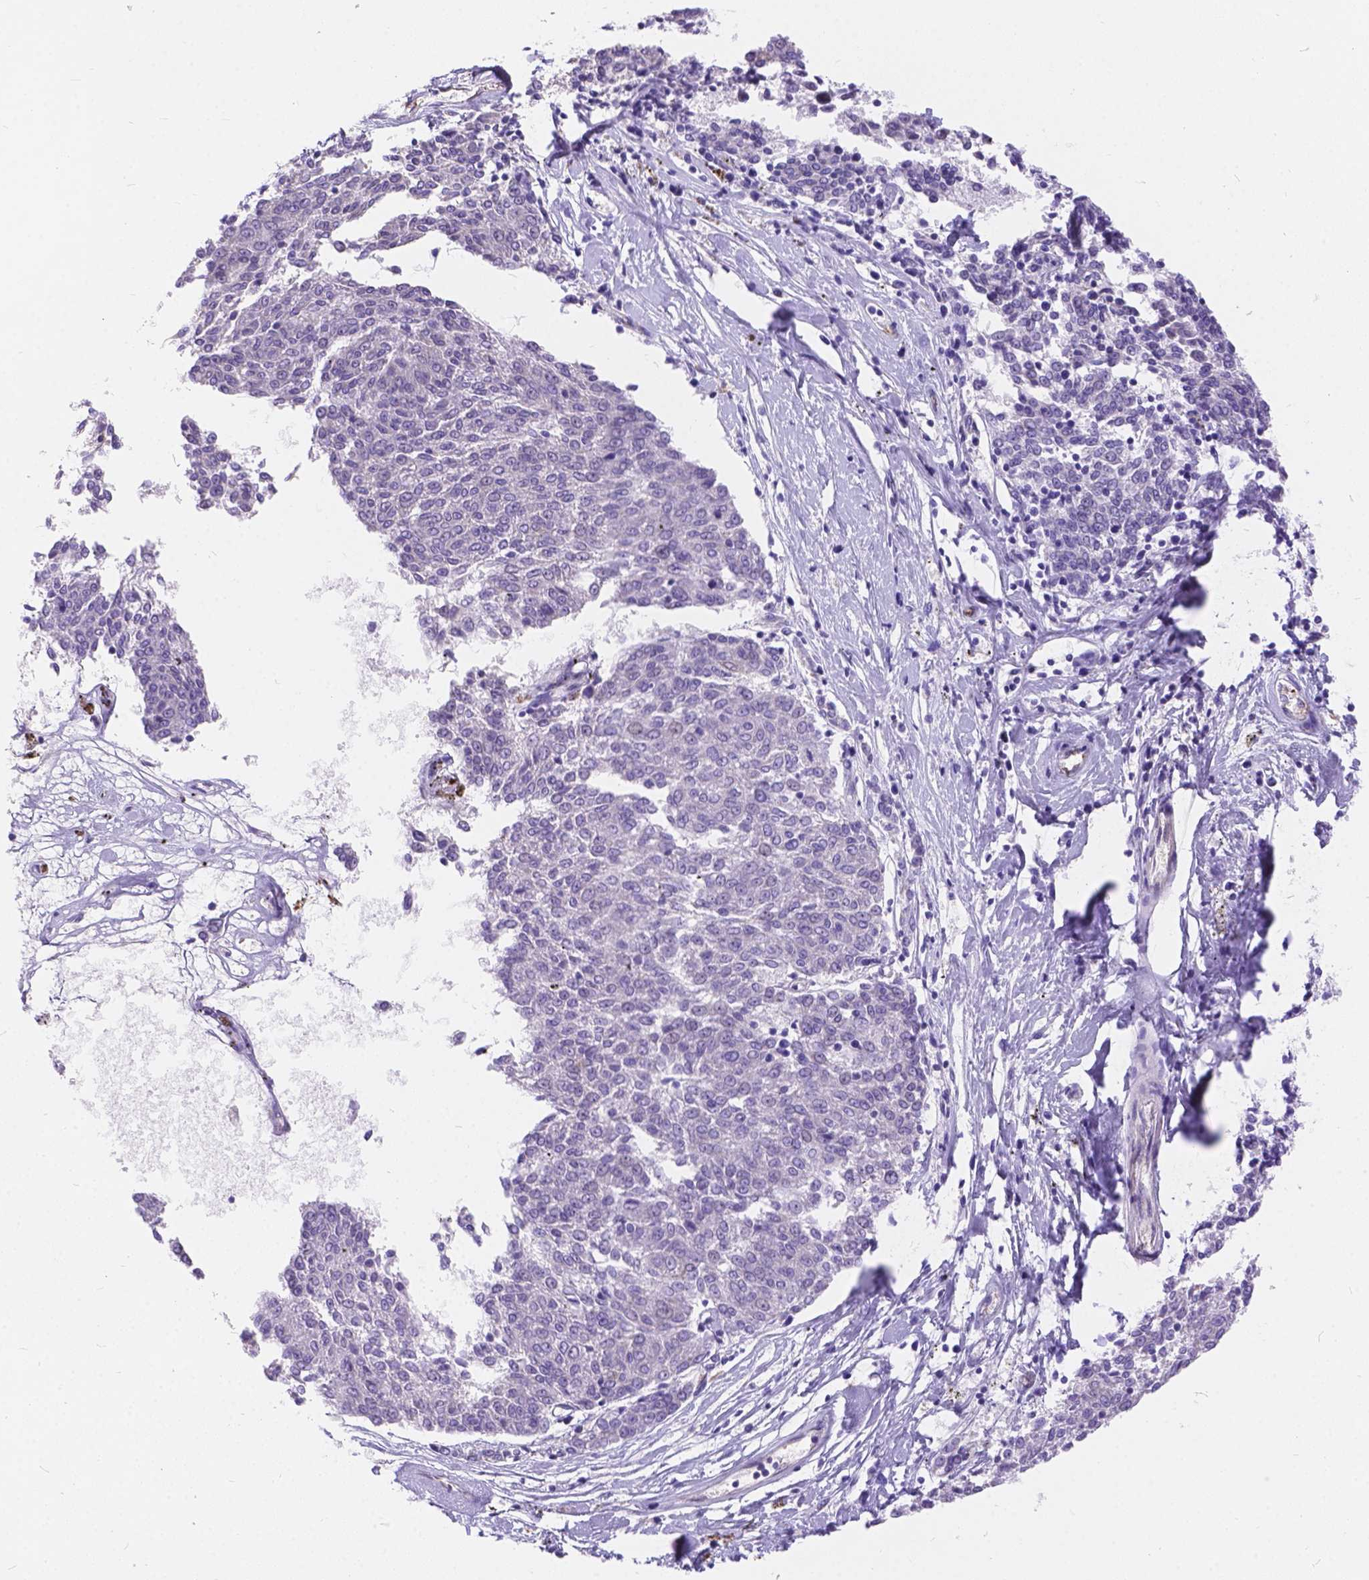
{"staining": {"intensity": "negative", "quantity": "none", "location": "none"}, "tissue": "melanoma", "cell_type": "Tumor cells", "image_type": "cancer", "snomed": [{"axis": "morphology", "description": "Malignant melanoma, NOS"}, {"axis": "topography", "description": "Skin"}], "caption": "Immunohistochemistry micrograph of human melanoma stained for a protein (brown), which shows no staining in tumor cells.", "gene": "DLEC1", "patient": {"sex": "female", "age": 72}}